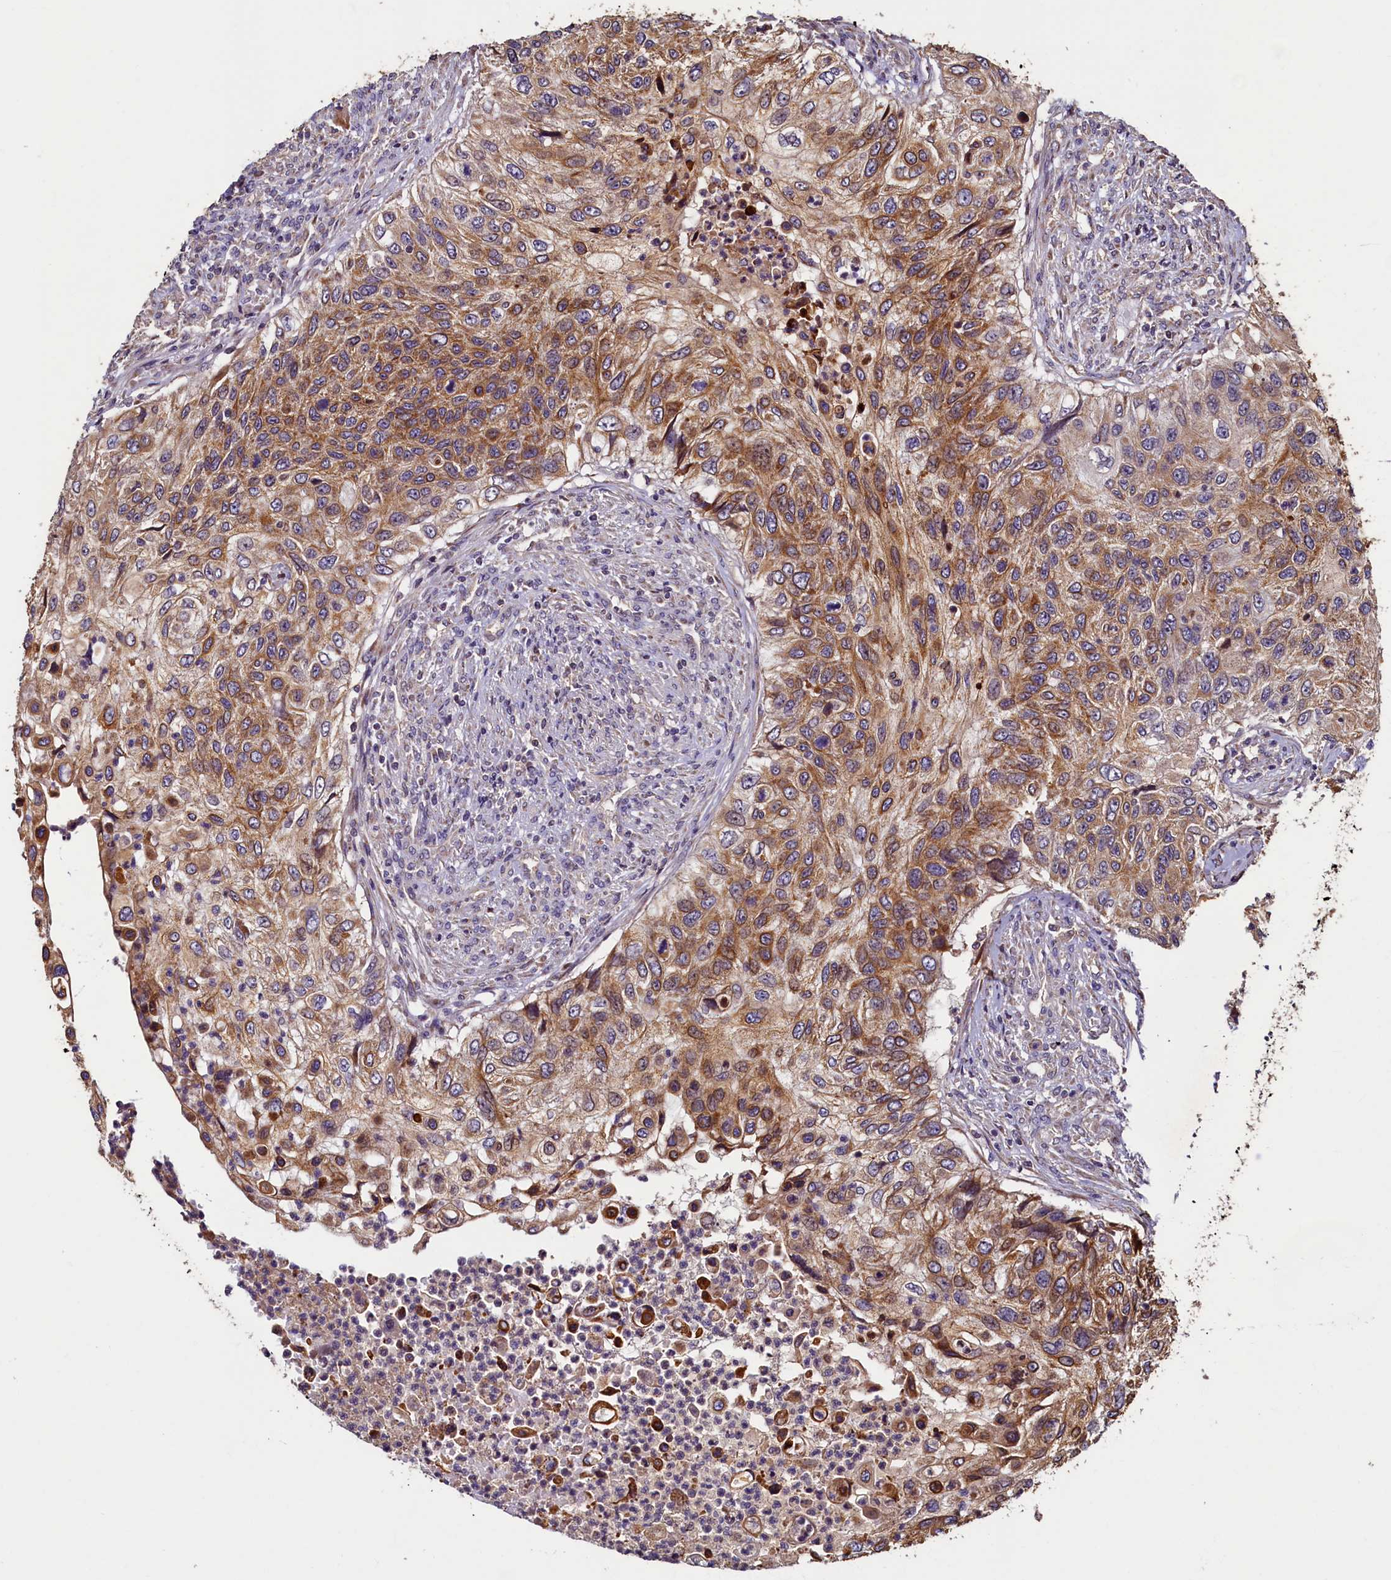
{"staining": {"intensity": "moderate", "quantity": ">75%", "location": "cytoplasmic/membranous"}, "tissue": "urothelial cancer", "cell_type": "Tumor cells", "image_type": "cancer", "snomed": [{"axis": "morphology", "description": "Urothelial carcinoma, High grade"}, {"axis": "topography", "description": "Urinary bladder"}], "caption": "Immunohistochemical staining of human high-grade urothelial carcinoma shows medium levels of moderate cytoplasmic/membranous positivity in about >75% of tumor cells. The staining is performed using DAB (3,3'-diaminobenzidine) brown chromogen to label protein expression. The nuclei are counter-stained blue using hematoxylin.", "gene": "NCKAP5L", "patient": {"sex": "female", "age": 60}}